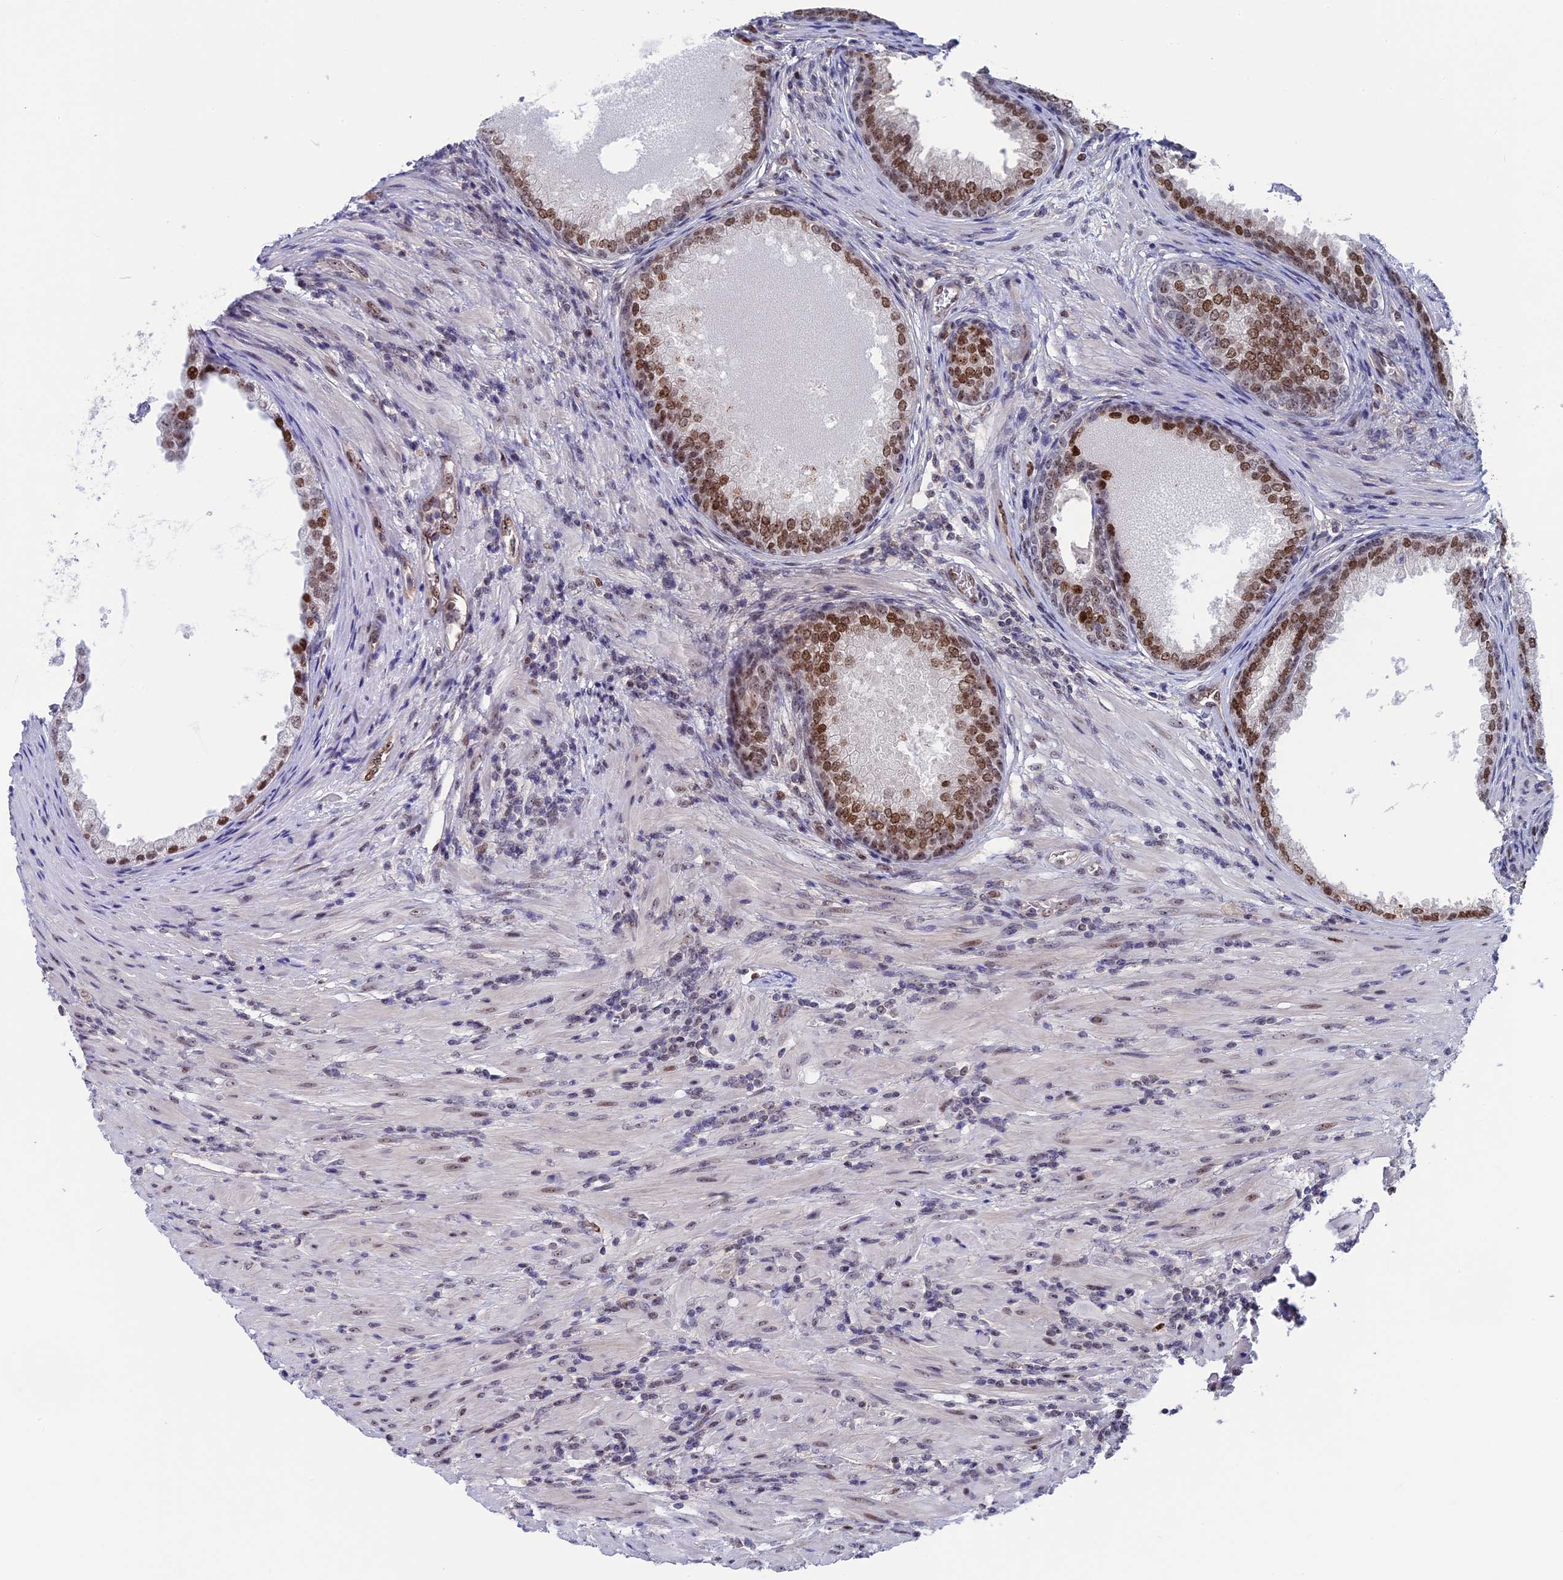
{"staining": {"intensity": "moderate", "quantity": "25%-75%", "location": "nuclear"}, "tissue": "prostate", "cell_type": "Glandular cells", "image_type": "normal", "snomed": [{"axis": "morphology", "description": "Normal tissue, NOS"}, {"axis": "topography", "description": "Prostate"}], "caption": "The image exhibits staining of unremarkable prostate, revealing moderate nuclear protein expression (brown color) within glandular cells. The staining is performed using DAB brown chromogen to label protein expression. The nuclei are counter-stained blue using hematoxylin.", "gene": "CCDC86", "patient": {"sex": "male", "age": 76}}